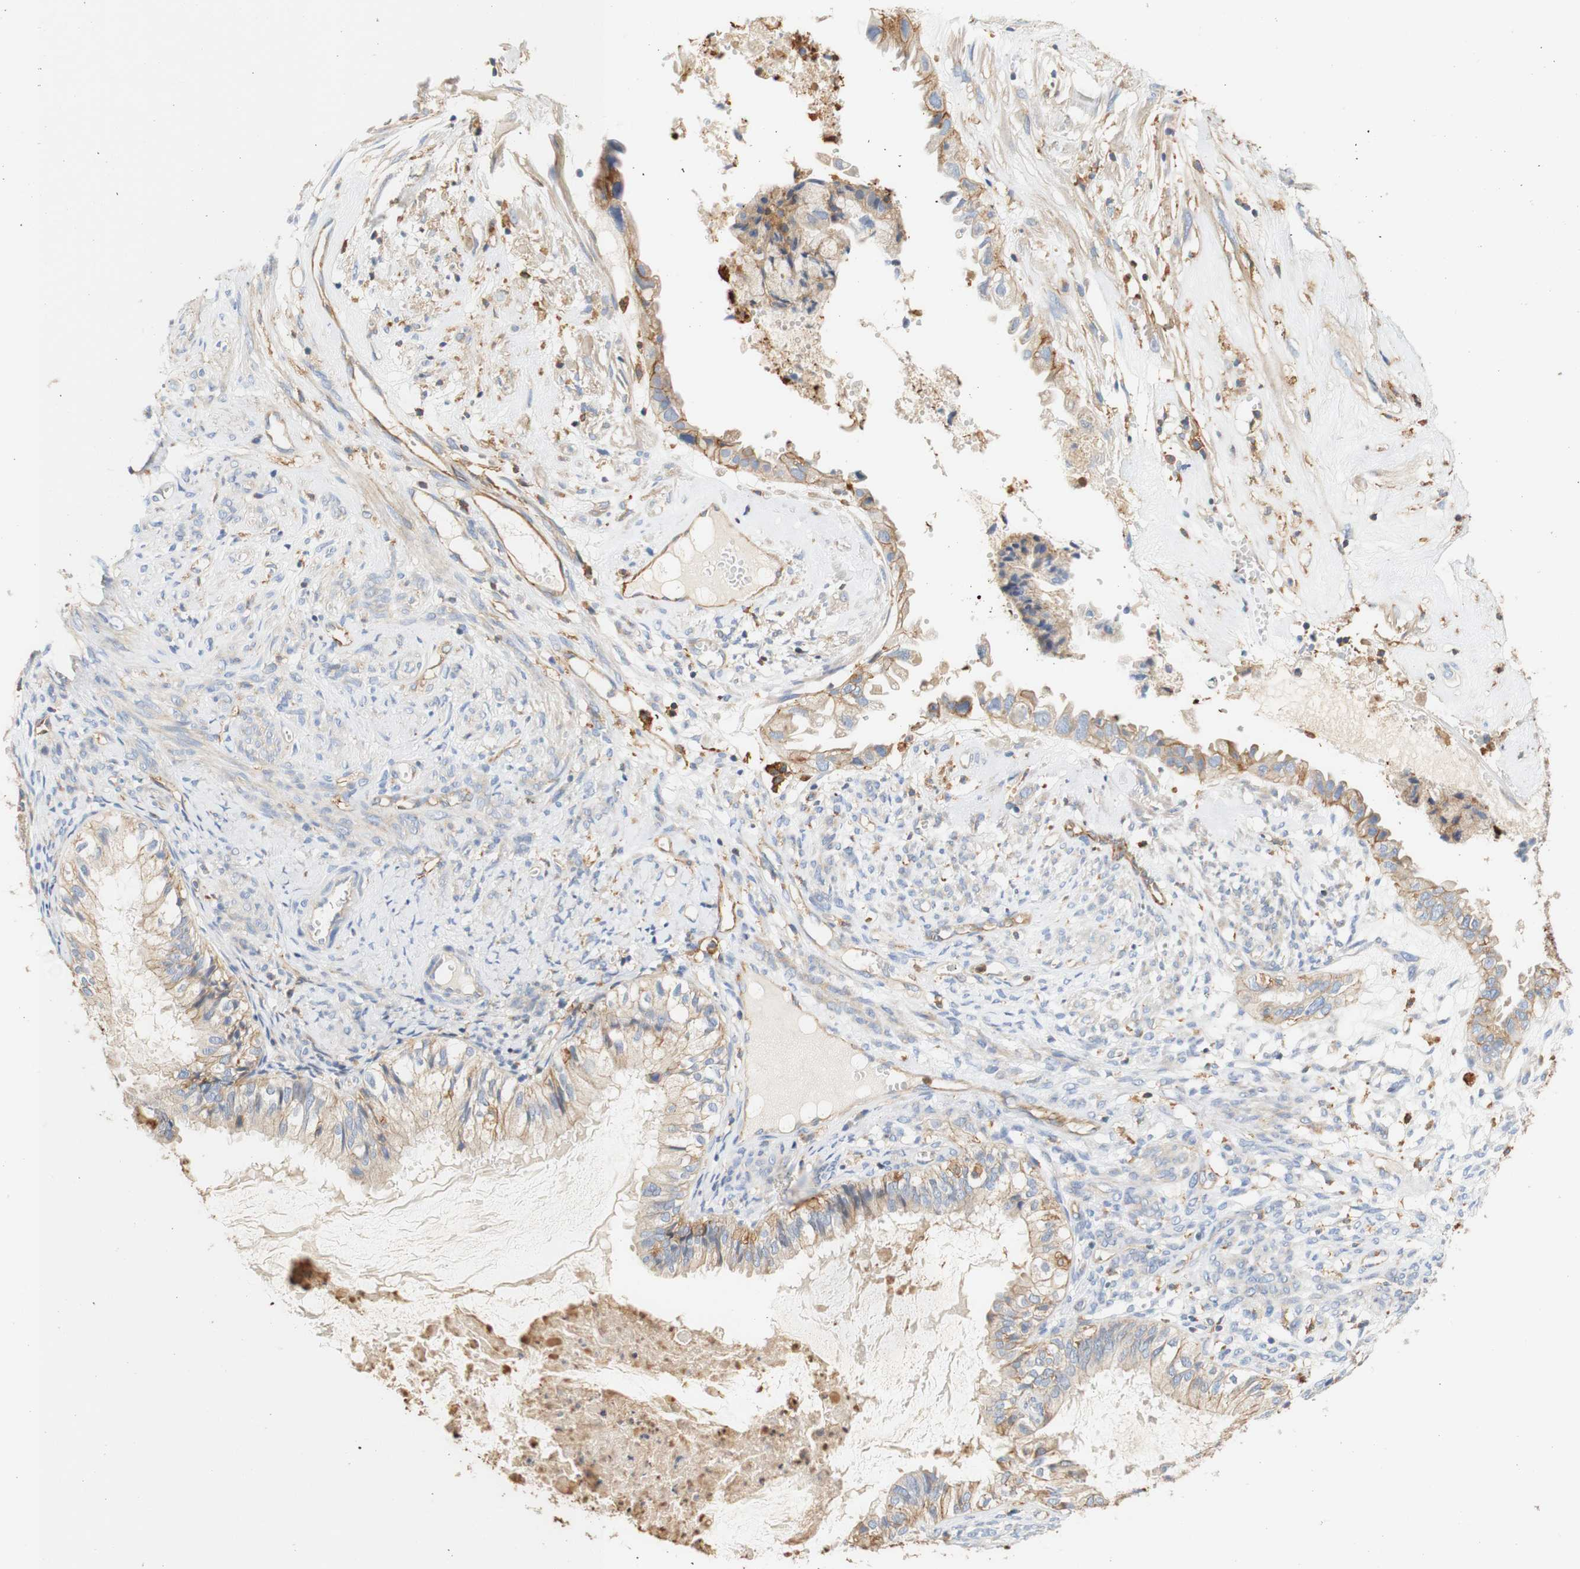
{"staining": {"intensity": "moderate", "quantity": ">75%", "location": "cytoplasmic/membranous"}, "tissue": "cervical cancer", "cell_type": "Tumor cells", "image_type": "cancer", "snomed": [{"axis": "morphology", "description": "Normal tissue, NOS"}, {"axis": "morphology", "description": "Adenocarcinoma, NOS"}, {"axis": "topography", "description": "Cervix"}, {"axis": "topography", "description": "Endometrium"}], "caption": "Immunohistochemical staining of human cervical cancer exhibits medium levels of moderate cytoplasmic/membranous positivity in approximately >75% of tumor cells. (brown staining indicates protein expression, while blue staining denotes nuclei).", "gene": "PCDH7", "patient": {"sex": "female", "age": 86}}